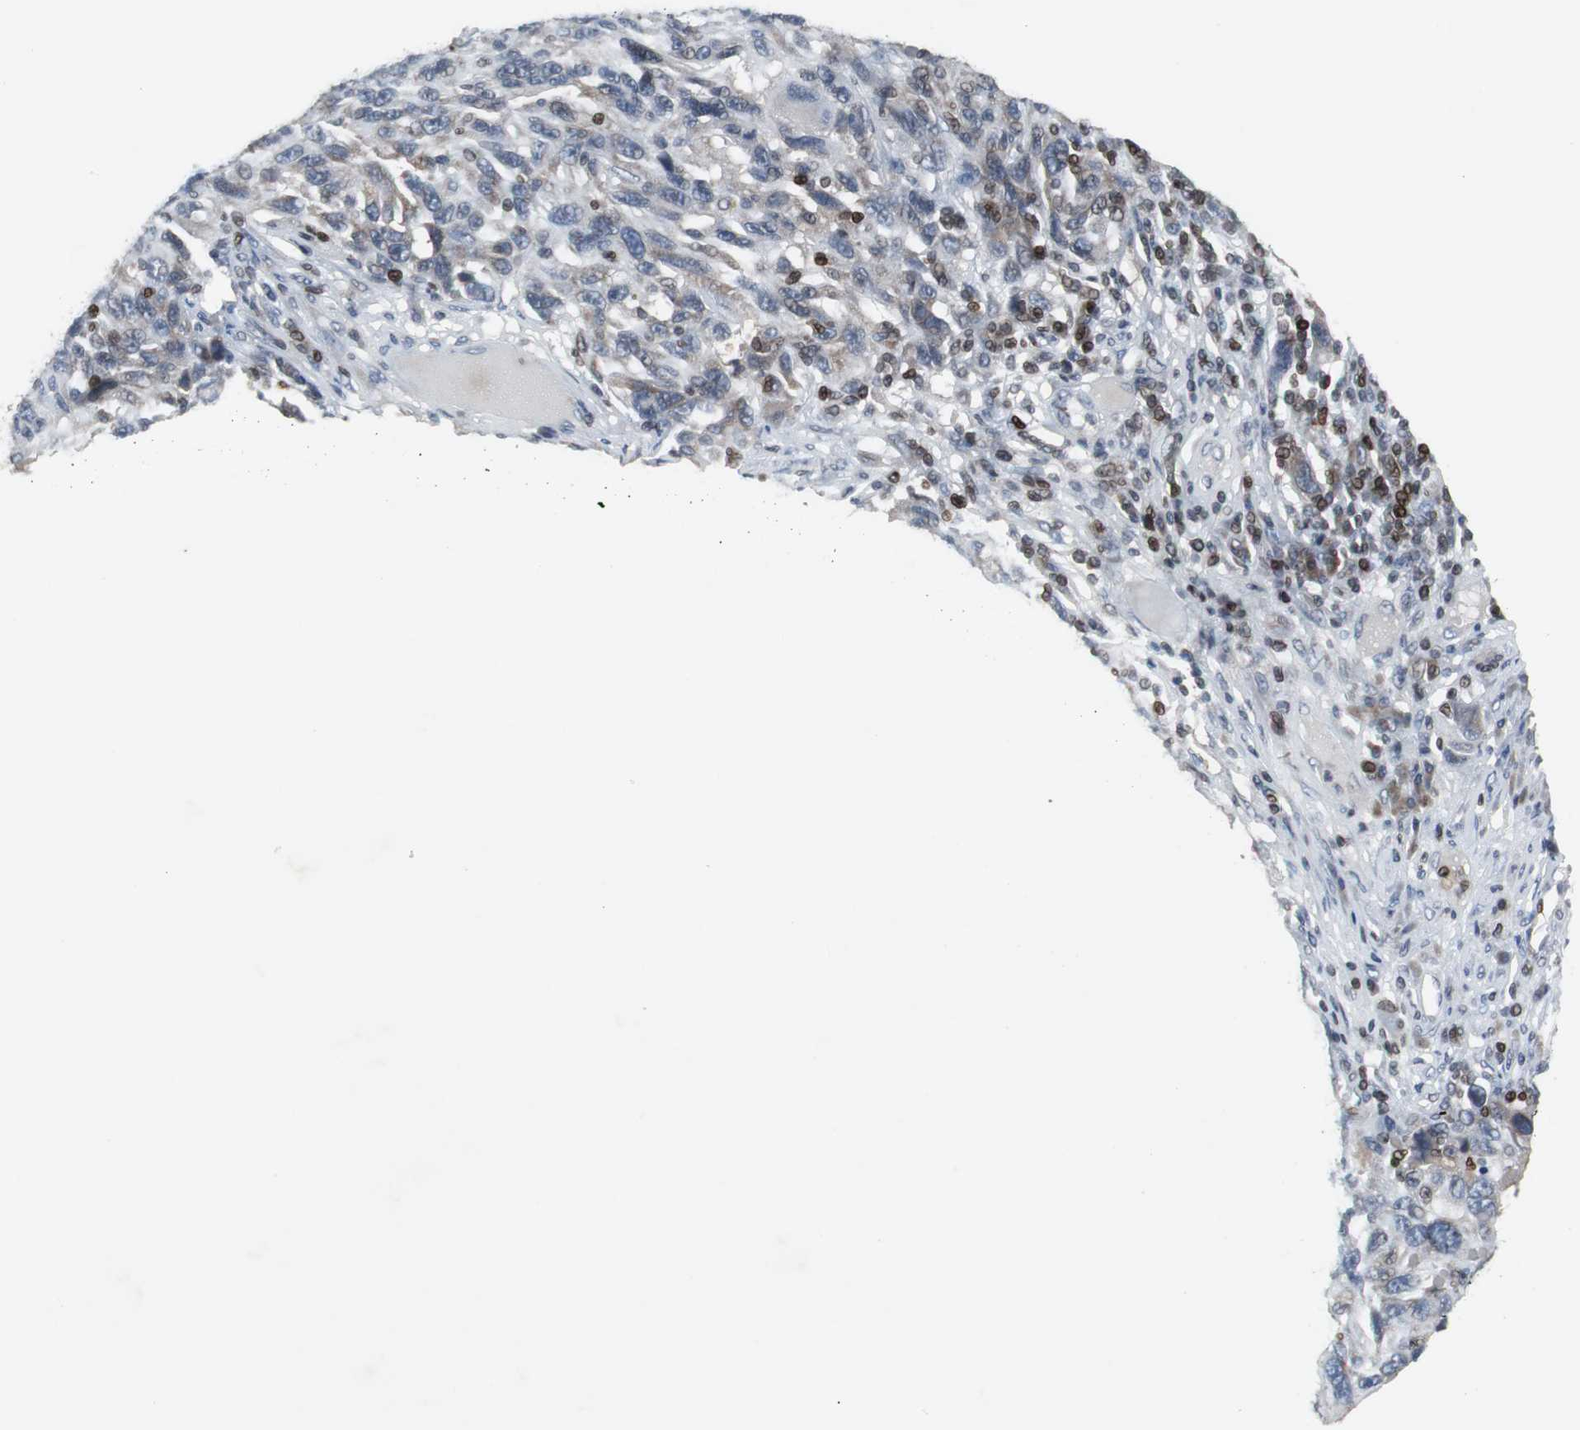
{"staining": {"intensity": "moderate", "quantity": "<25%", "location": "cytoplasmic/membranous"}, "tissue": "melanoma", "cell_type": "Tumor cells", "image_type": "cancer", "snomed": [{"axis": "morphology", "description": "Malignant melanoma, NOS"}, {"axis": "topography", "description": "Skin"}], "caption": "Melanoma tissue demonstrates moderate cytoplasmic/membranous expression in approximately <25% of tumor cells", "gene": "ZNF396", "patient": {"sex": "male", "age": 53}}